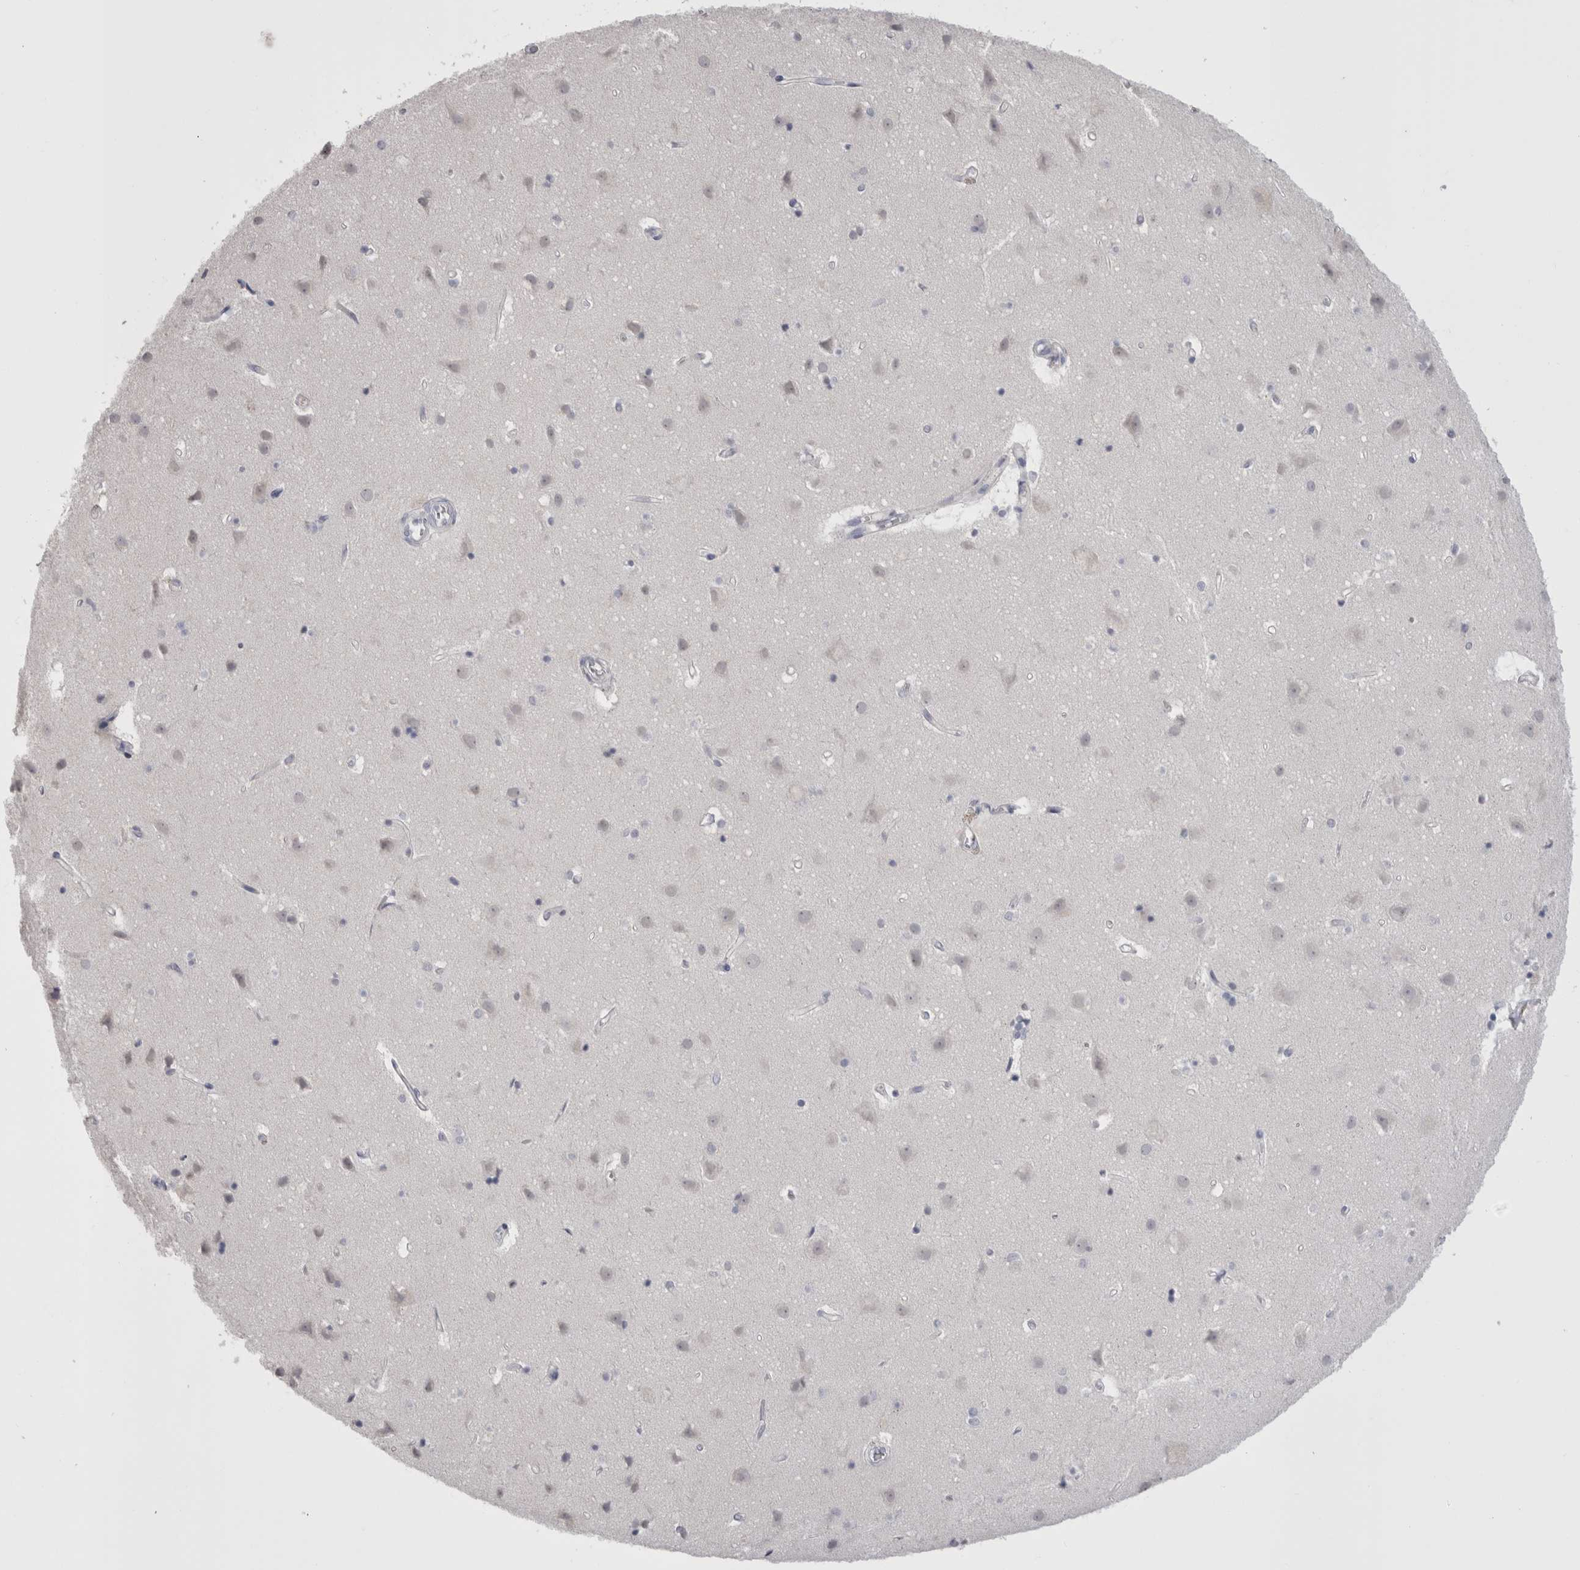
{"staining": {"intensity": "negative", "quantity": "none", "location": "none"}, "tissue": "cerebral cortex", "cell_type": "Endothelial cells", "image_type": "normal", "snomed": [{"axis": "morphology", "description": "Normal tissue, NOS"}, {"axis": "topography", "description": "Cerebral cortex"}], "caption": "DAB (3,3'-diaminobenzidine) immunohistochemical staining of normal cerebral cortex demonstrates no significant staining in endothelial cells.", "gene": "CDHR5", "patient": {"sex": "male", "age": 54}}